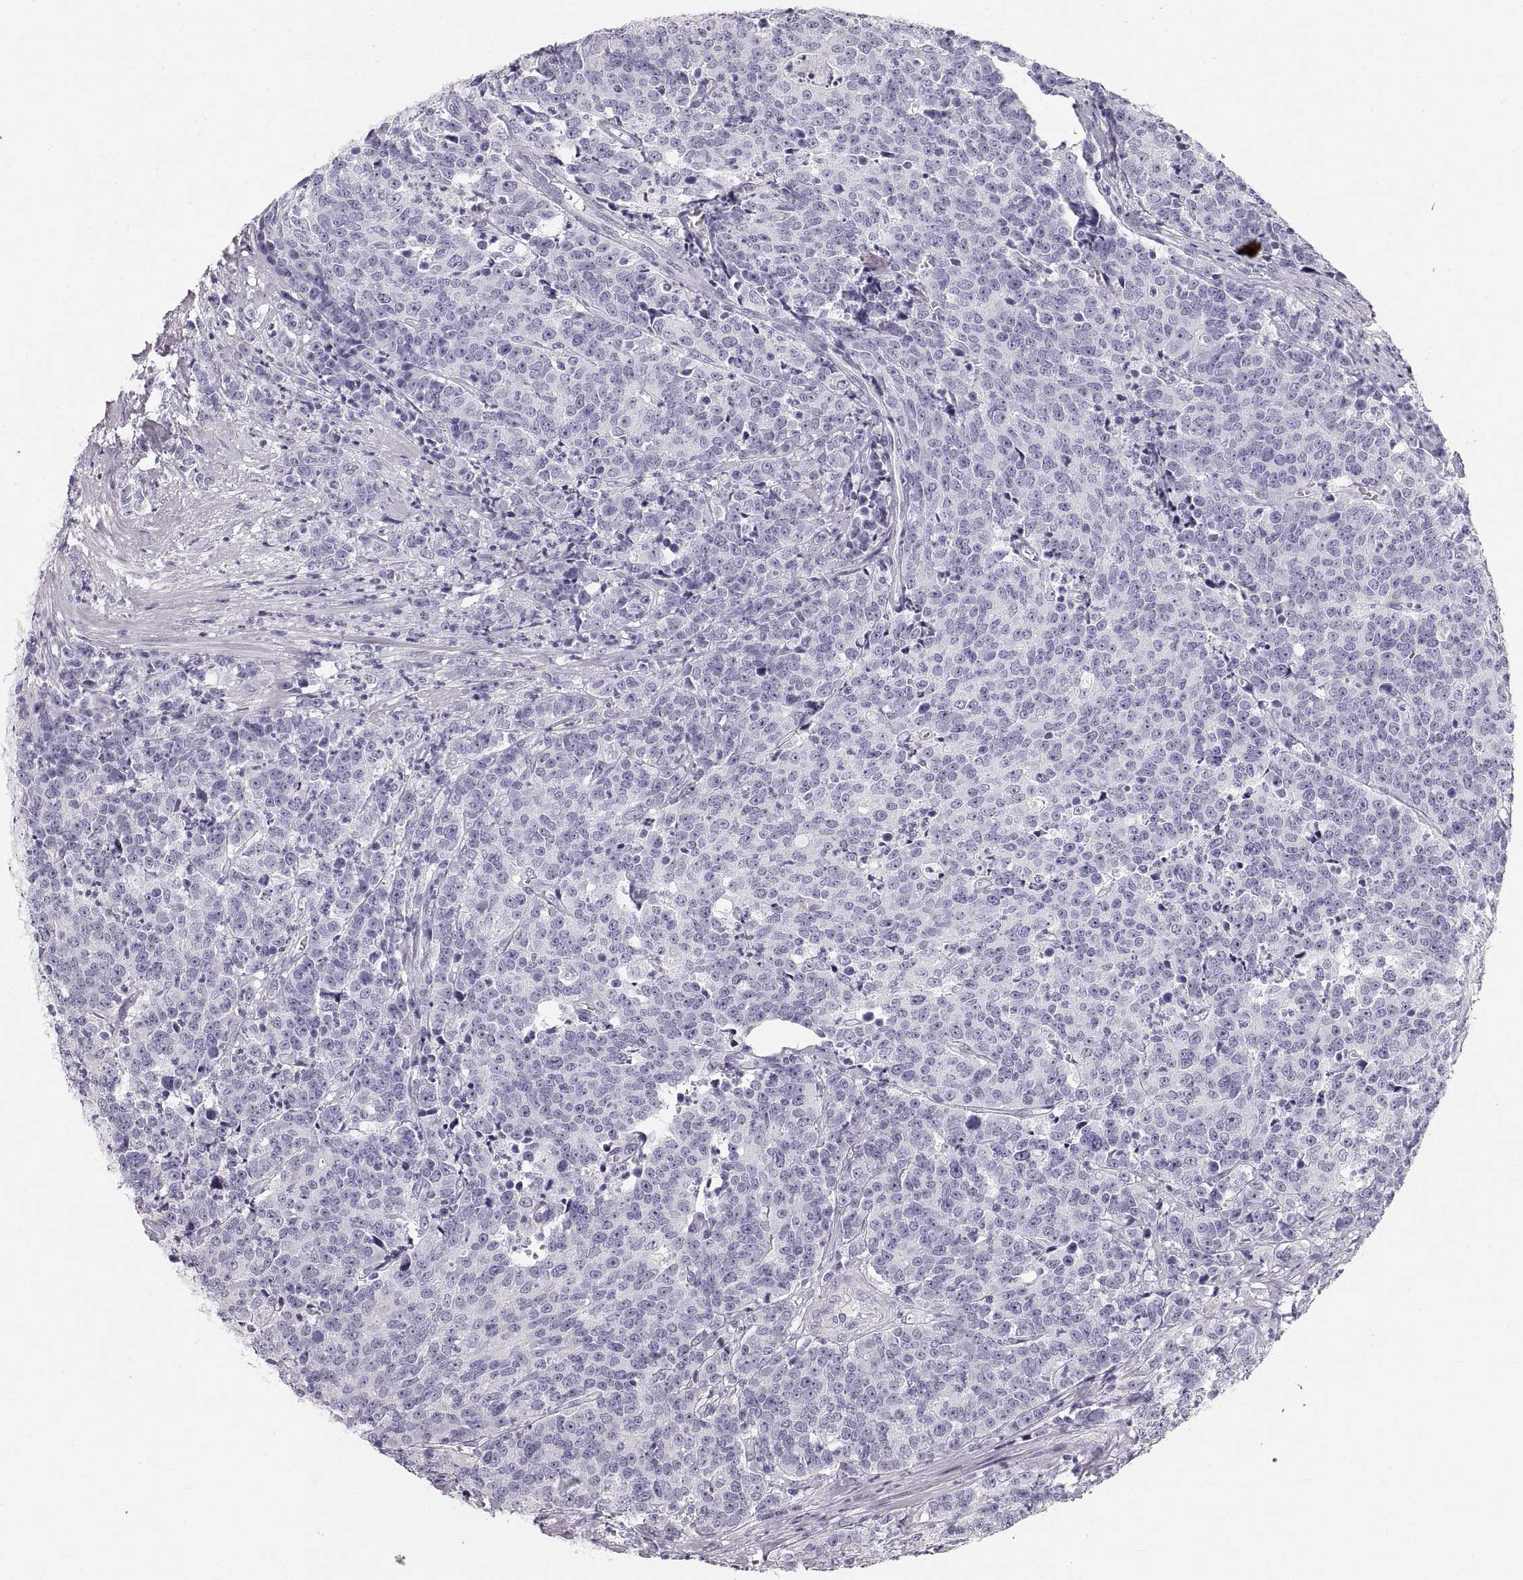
{"staining": {"intensity": "negative", "quantity": "none", "location": "none"}, "tissue": "prostate cancer", "cell_type": "Tumor cells", "image_type": "cancer", "snomed": [{"axis": "morphology", "description": "Adenocarcinoma, NOS"}, {"axis": "topography", "description": "Prostate"}], "caption": "This is an immunohistochemistry (IHC) image of prostate adenocarcinoma. There is no expression in tumor cells.", "gene": "CRYAA", "patient": {"sex": "male", "age": 67}}